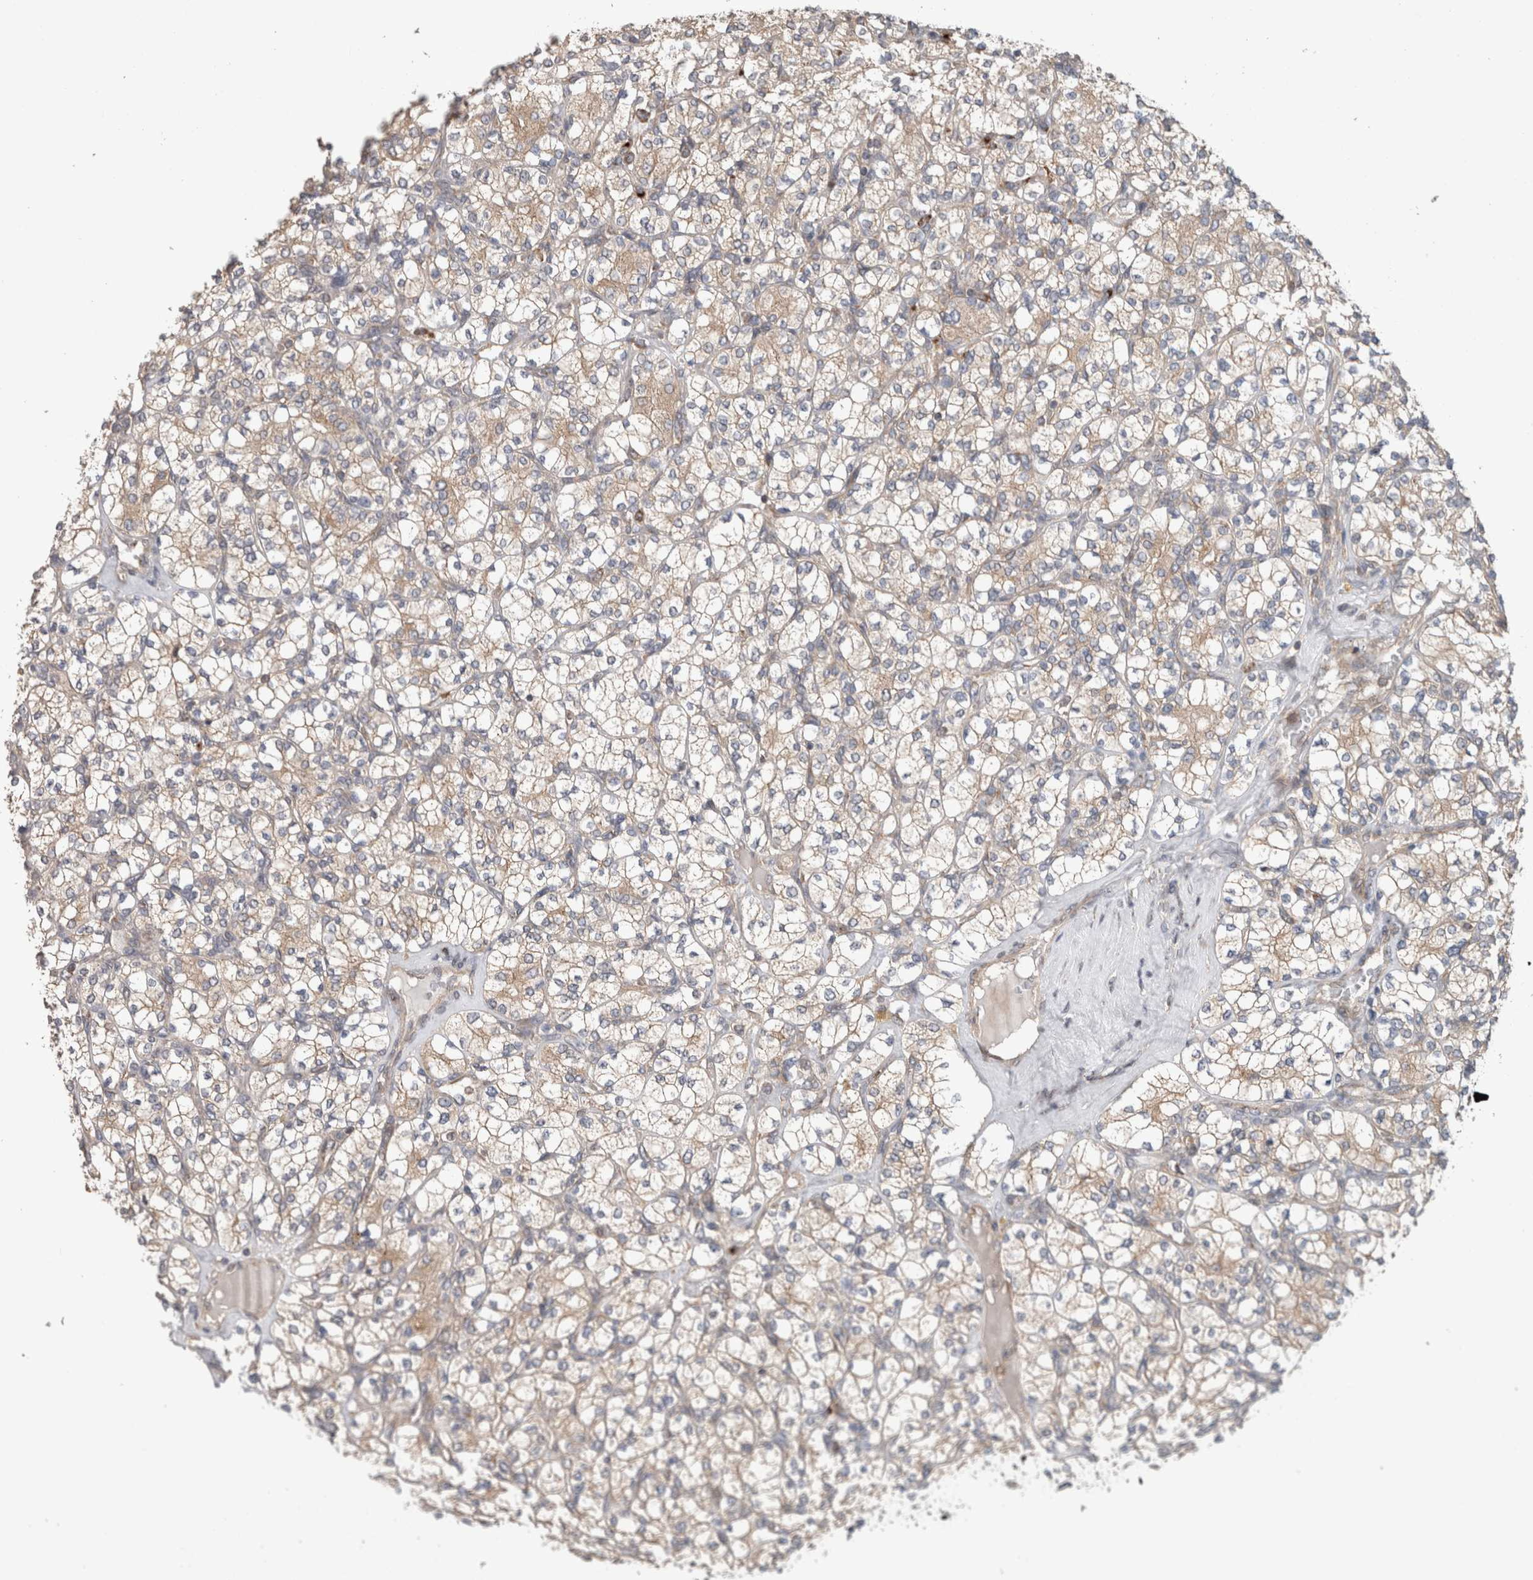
{"staining": {"intensity": "weak", "quantity": "25%-75%", "location": "cytoplasmic/membranous"}, "tissue": "renal cancer", "cell_type": "Tumor cells", "image_type": "cancer", "snomed": [{"axis": "morphology", "description": "Adenocarcinoma, NOS"}, {"axis": "topography", "description": "Kidney"}], "caption": "Protein staining of renal adenocarcinoma tissue exhibits weak cytoplasmic/membranous positivity in about 25%-75% of tumor cells.", "gene": "TRIM5", "patient": {"sex": "male", "age": 77}}